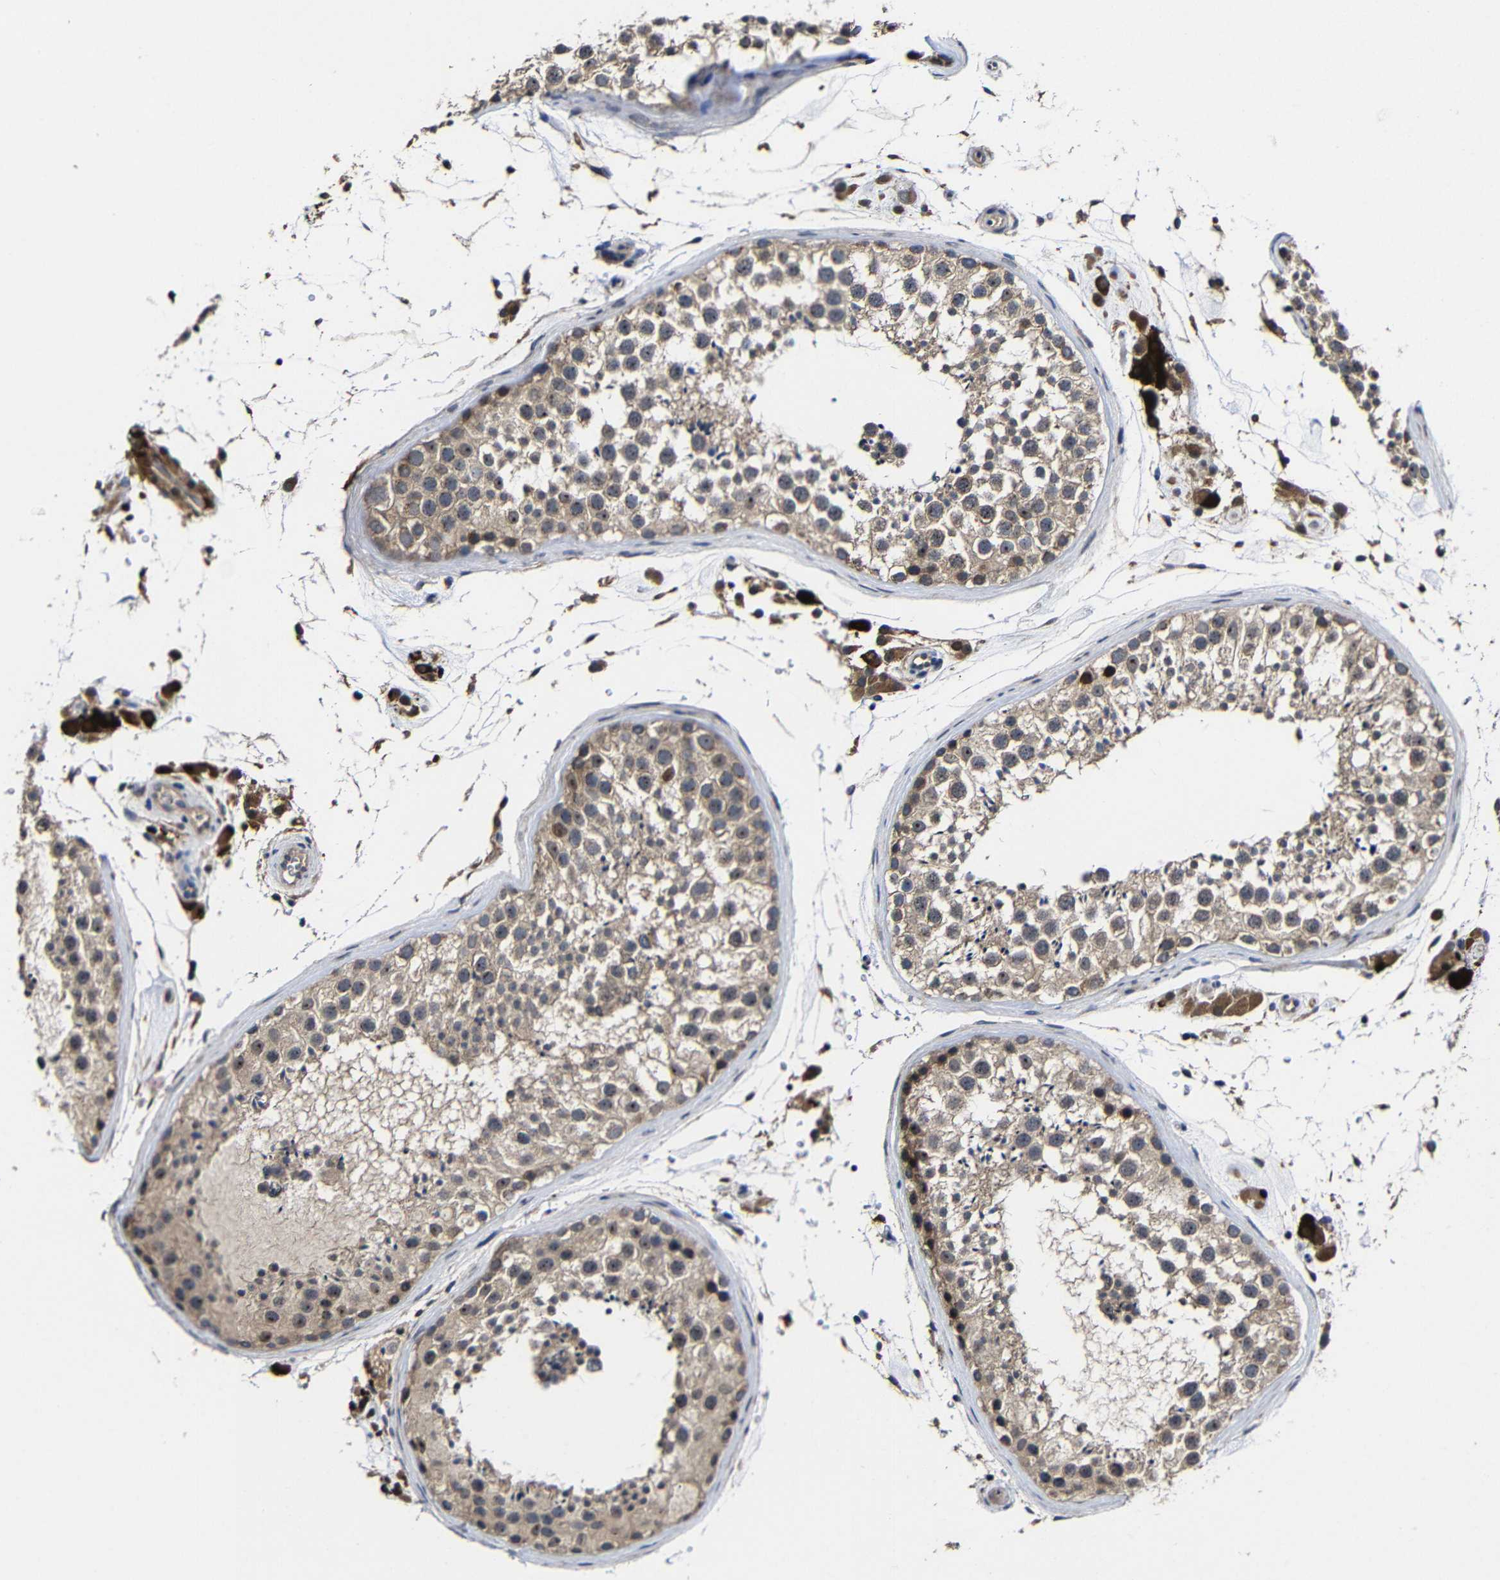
{"staining": {"intensity": "weak", "quantity": ">75%", "location": "cytoplasmic/membranous"}, "tissue": "testis", "cell_type": "Cells in seminiferous ducts", "image_type": "normal", "snomed": [{"axis": "morphology", "description": "Normal tissue, NOS"}, {"axis": "topography", "description": "Testis"}], "caption": "Protein staining reveals weak cytoplasmic/membranous staining in approximately >75% of cells in seminiferous ducts in unremarkable testis.", "gene": "LPAR5", "patient": {"sex": "male", "age": 46}}